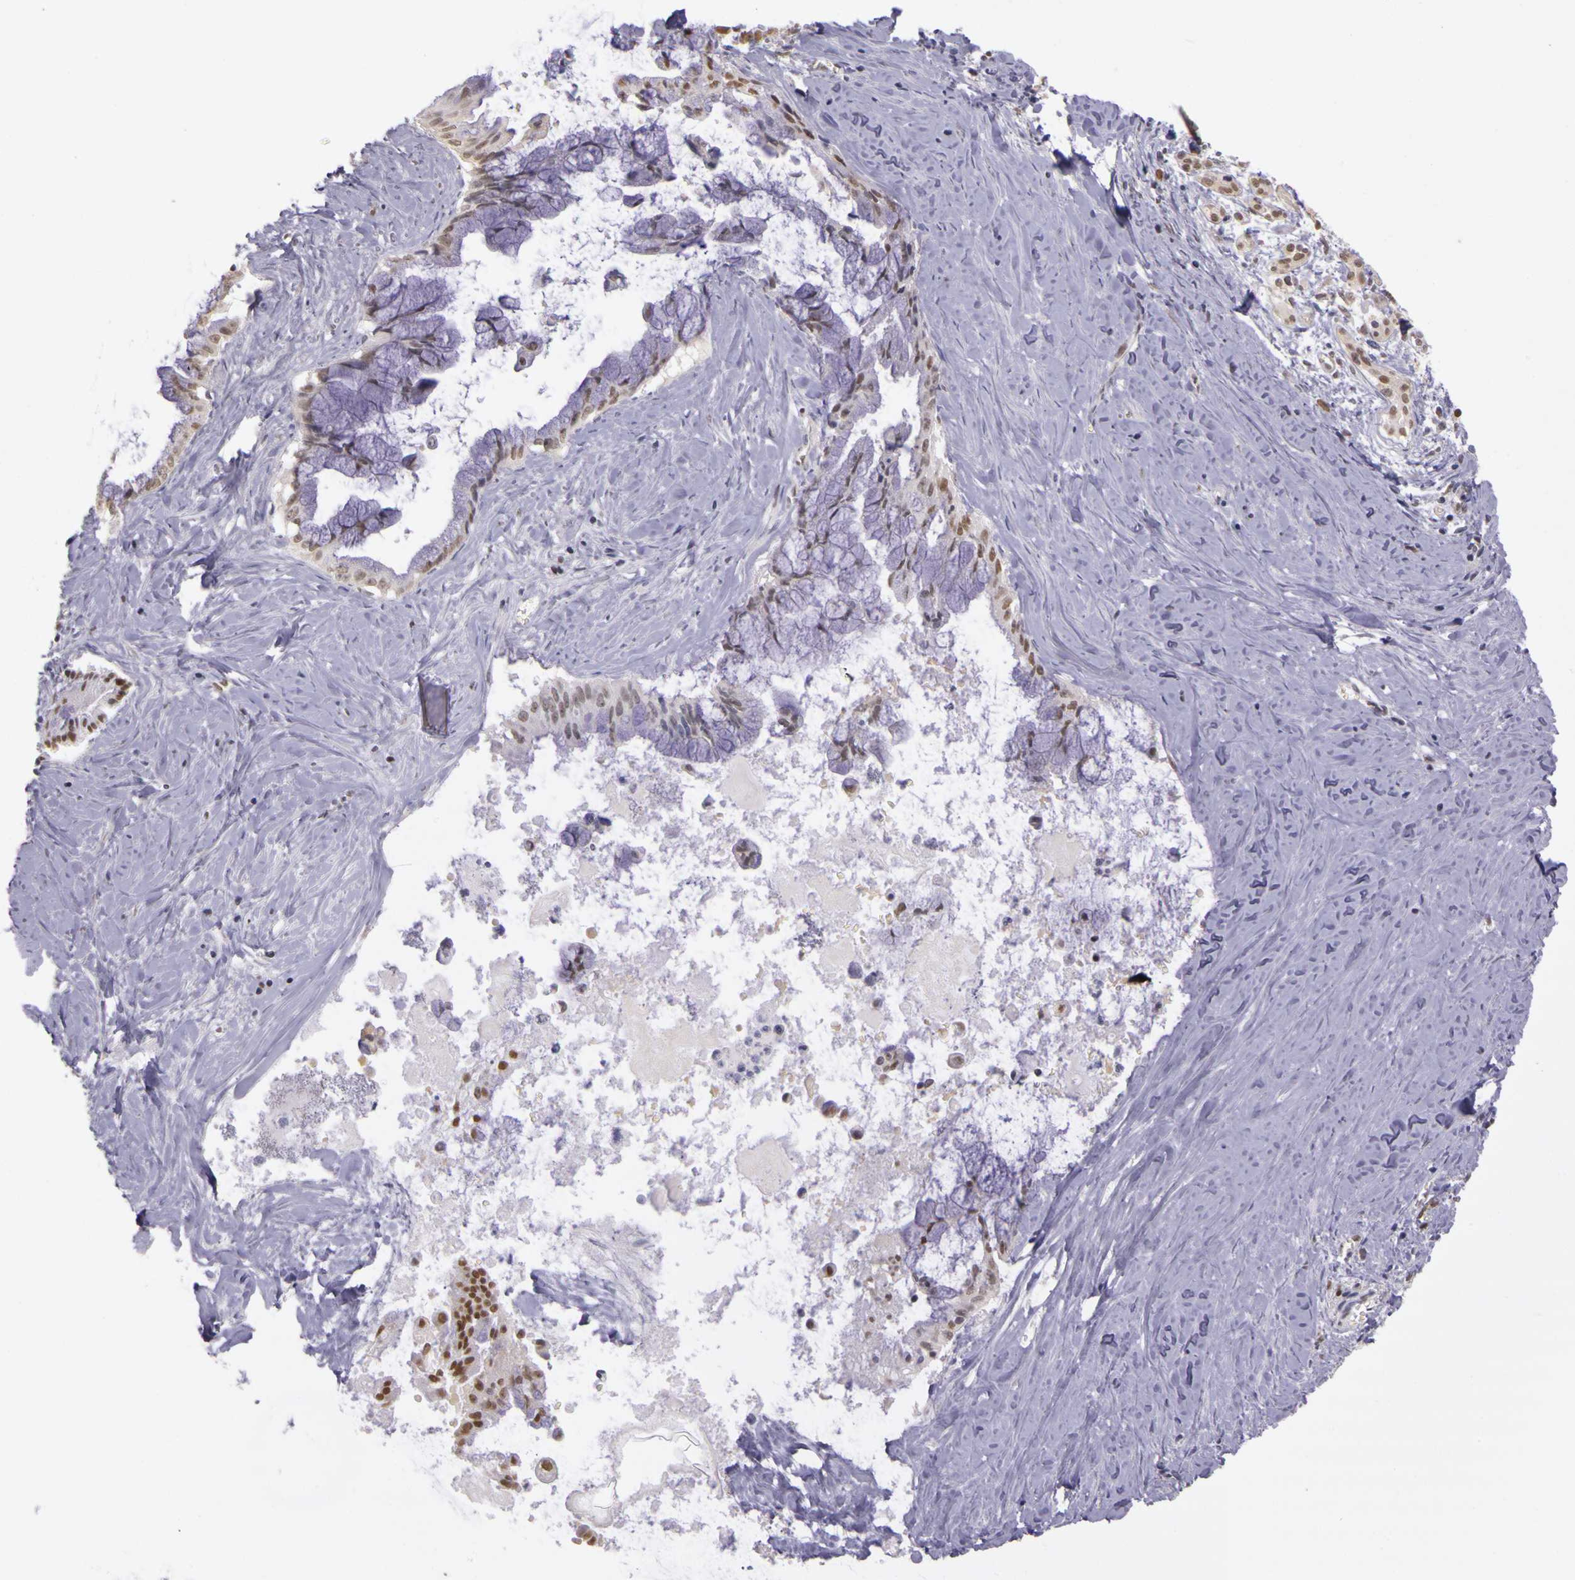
{"staining": {"intensity": "moderate", "quantity": ">75%", "location": "nuclear"}, "tissue": "pancreatic cancer", "cell_type": "Tumor cells", "image_type": "cancer", "snomed": [{"axis": "morphology", "description": "Adenocarcinoma, NOS"}, {"axis": "topography", "description": "Pancreas"}], "caption": "The histopathology image exhibits immunohistochemical staining of pancreatic cancer (adenocarcinoma). There is moderate nuclear staining is appreciated in about >75% of tumor cells.", "gene": "WDR13", "patient": {"sex": "male", "age": 59}}